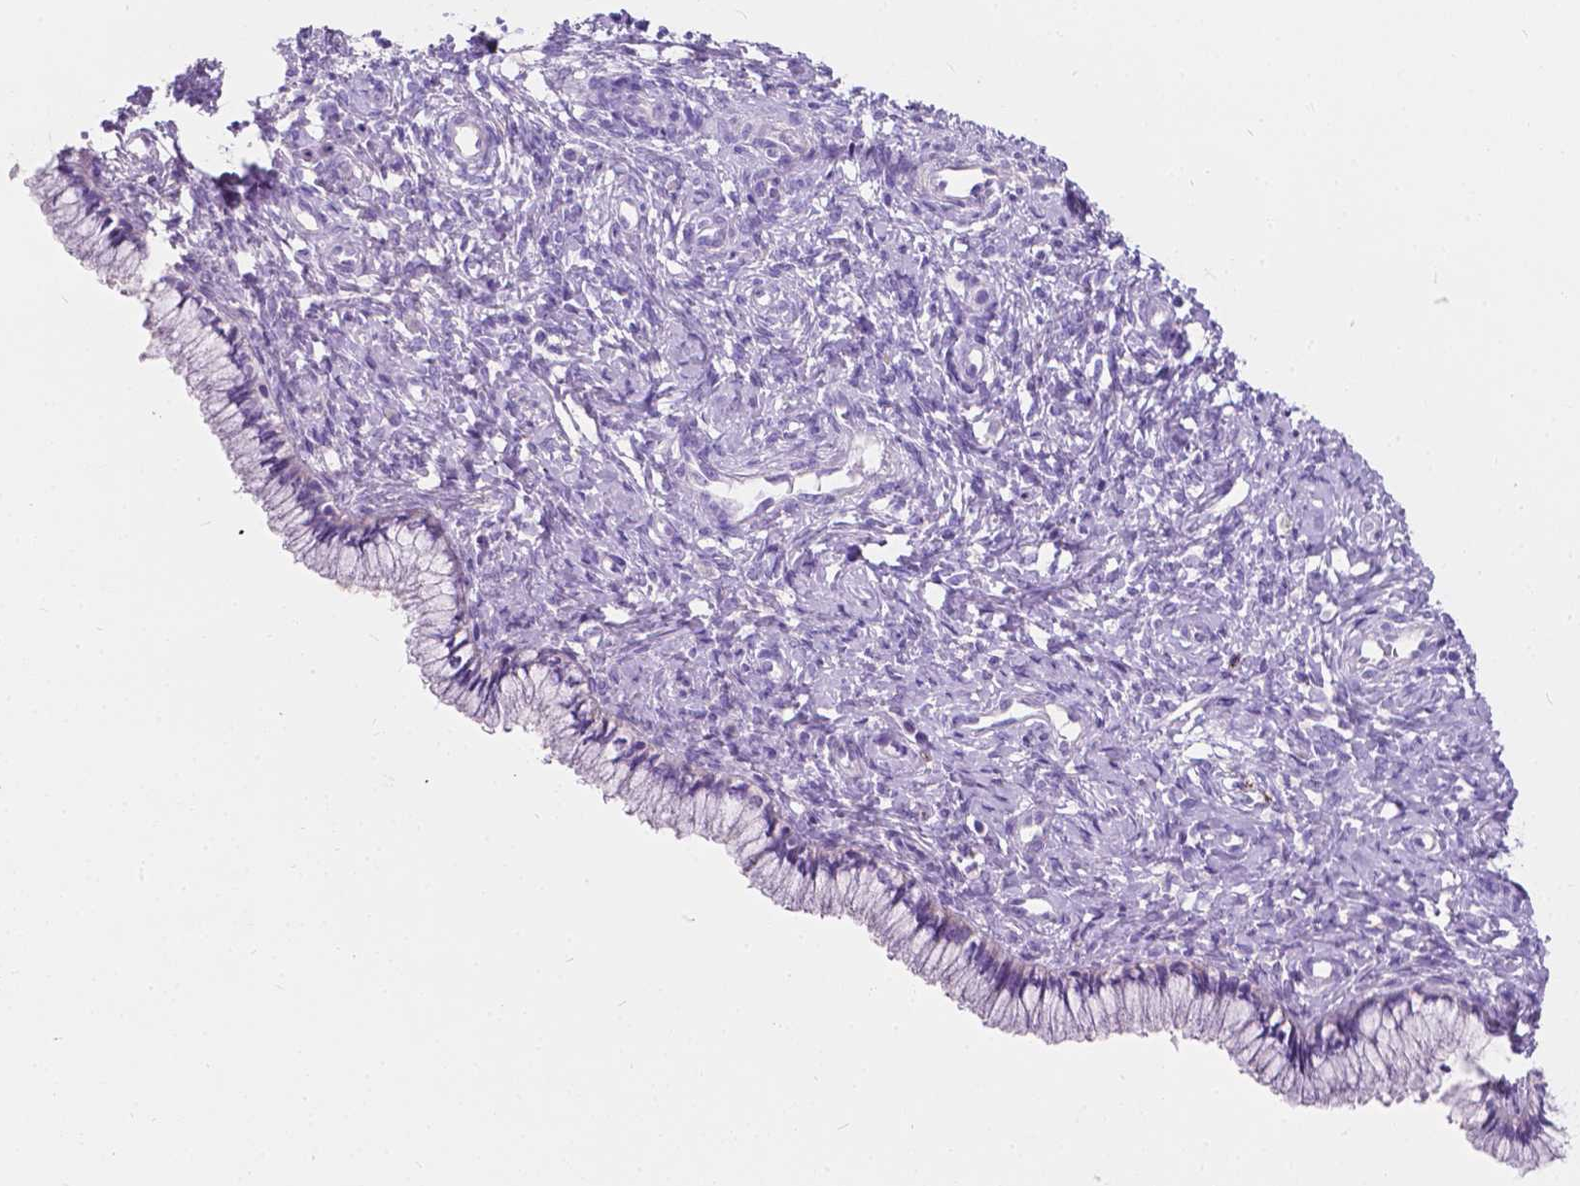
{"staining": {"intensity": "negative", "quantity": "none", "location": "none"}, "tissue": "cervix", "cell_type": "Glandular cells", "image_type": "normal", "snomed": [{"axis": "morphology", "description": "Normal tissue, NOS"}, {"axis": "topography", "description": "Cervix"}], "caption": "This is an IHC histopathology image of normal human cervix. There is no staining in glandular cells.", "gene": "GNAO1", "patient": {"sex": "female", "age": 37}}